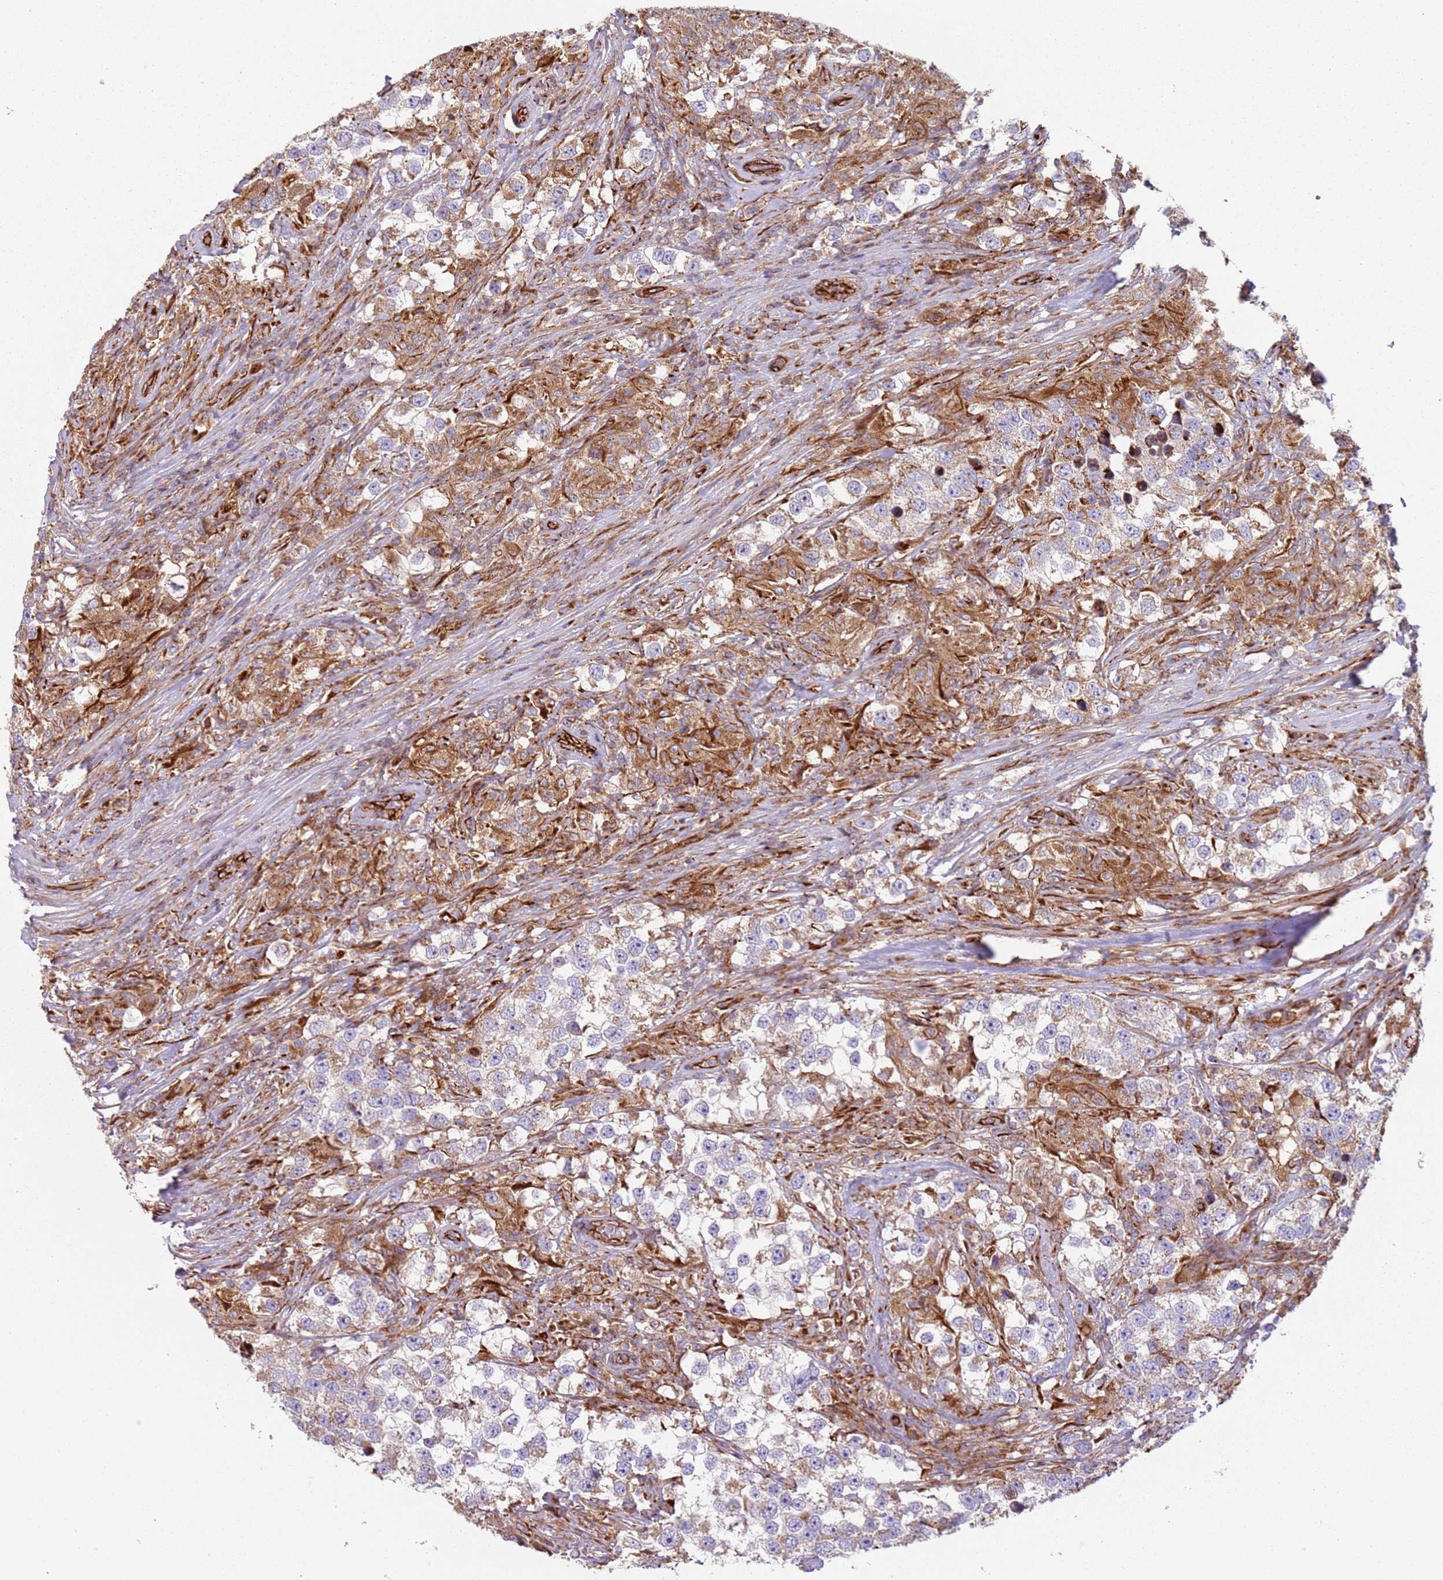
{"staining": {"intensity": "weak", "quantity": "25%-75%", "location": "cytoplasmic/membranous"}, "tissue": "testis cancer", "cell_type": "Tumor cells", "image_type": "cancer", "snomed": [{"axis": "morphology", "description": "Seminoma, NOS"}, {"axis": "topography", "description": "Testis"}], "caption": "Human testis cancer (seminoma) stained with a brown dye reveals weak cytoplasmic/membranous positive positivity in approximately 25%-75% of tumor cells.", "gene": "SNAPIN", "patient": {"sex": "male", "age": 46}}